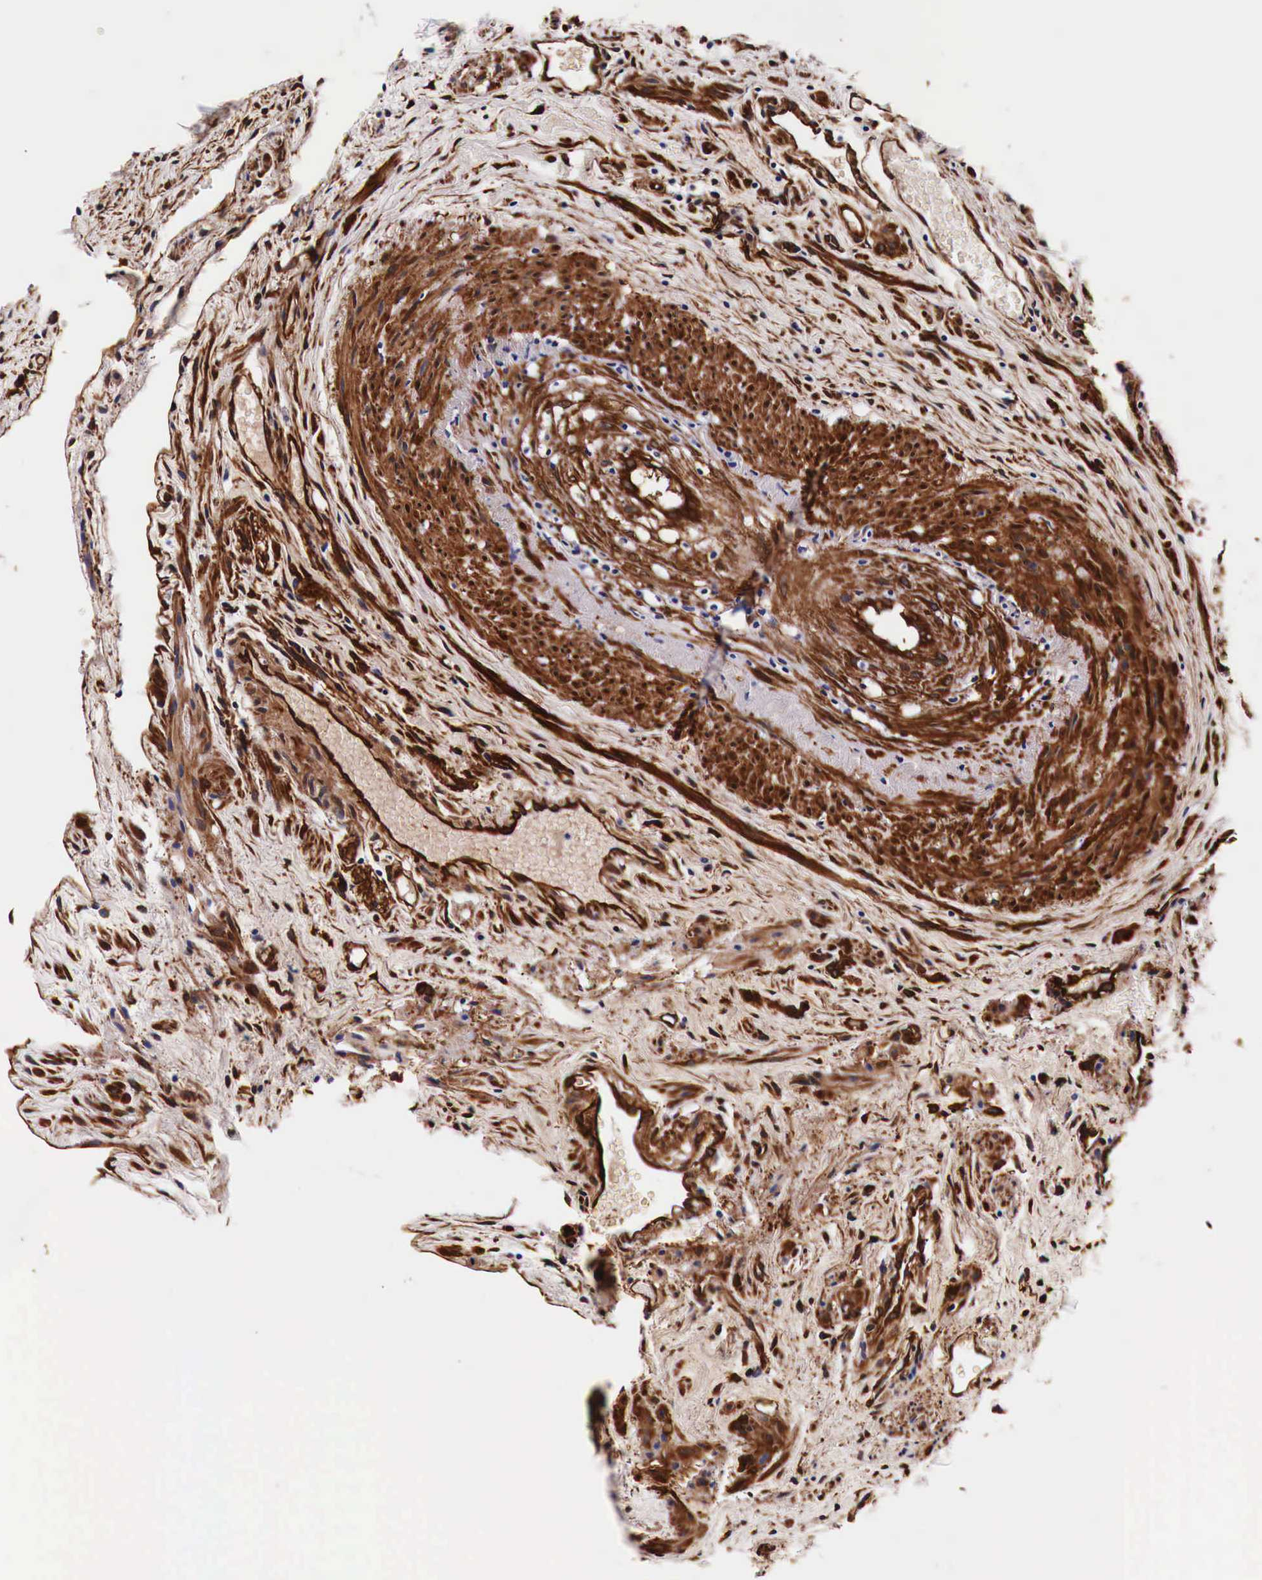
{"staining": {"intensity": "strong", "quantity": ">75%", "location": "cytoplasmic/membranous"}, "tissue": "ovary", "cell_type": "Follicle cells", "image_type": "normal", "snomed": [{"axis": "morphology", "description": "Normal tissue, NOS"}, {"axis": "topography", "description": "Ovary"}], "caption": "This is a photomicrograph of IHC staining of normal ovary, which shows strong expression in the cytoplasmic/membranous of follicle cells.", "gene": "HSPB1", "patient": {"sex": "female", "age": 63}}